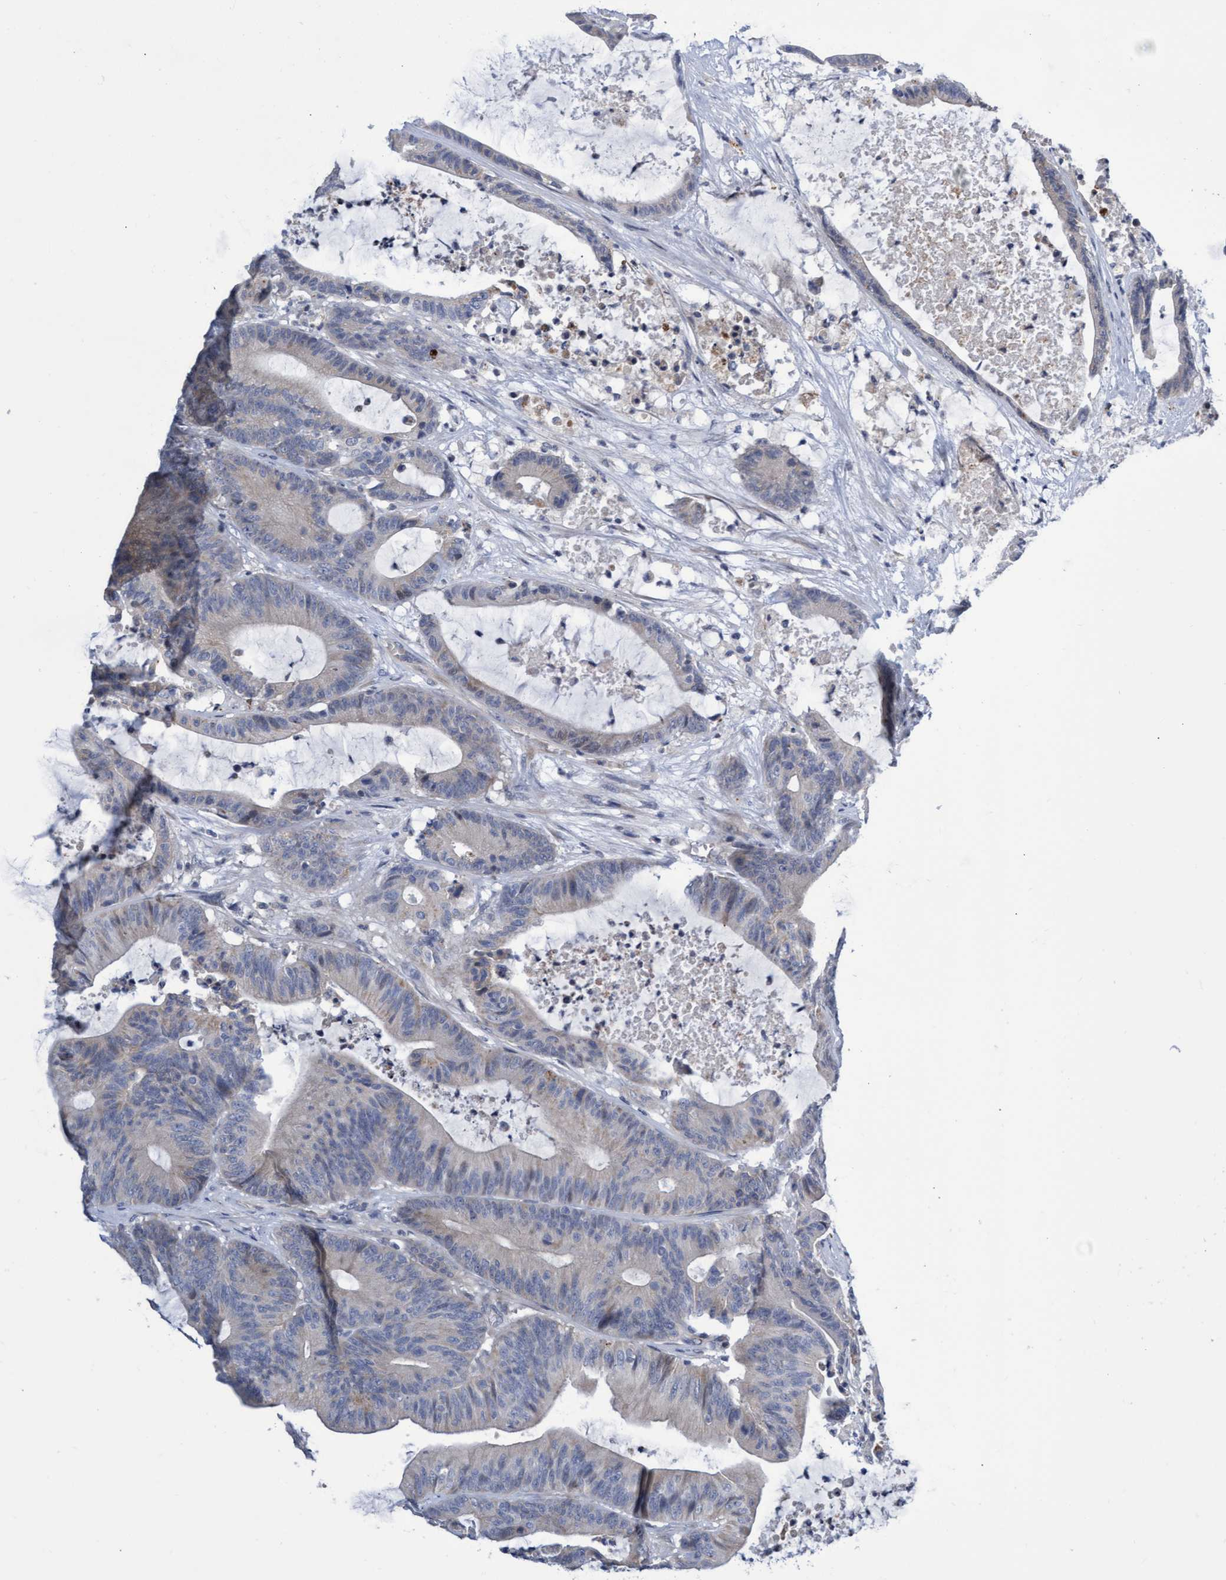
{"staining": {"intensity": "negative", "quantity": "none", "location": "none"}, "tissue": "colorectal cancer", "cell_type": "Tumor cells", "image_type": "cancer", "snomed": [{"axis": "morphology", "description": "Adenocarcinoma, NOS"}, {"axis": "topography", "description": "Colon"}], "caption": "IHC of colorectal cancer (adenocarcinoma) demonstrates no expression in tumor cells. The staining was performed using DAB to visualize the protein expression in brown, while the nuclei were stained in blue with hematoxylin (Magnification: 20x).", "gene": "ABCF2", "patient": {"sex": "female", "age": 84}}